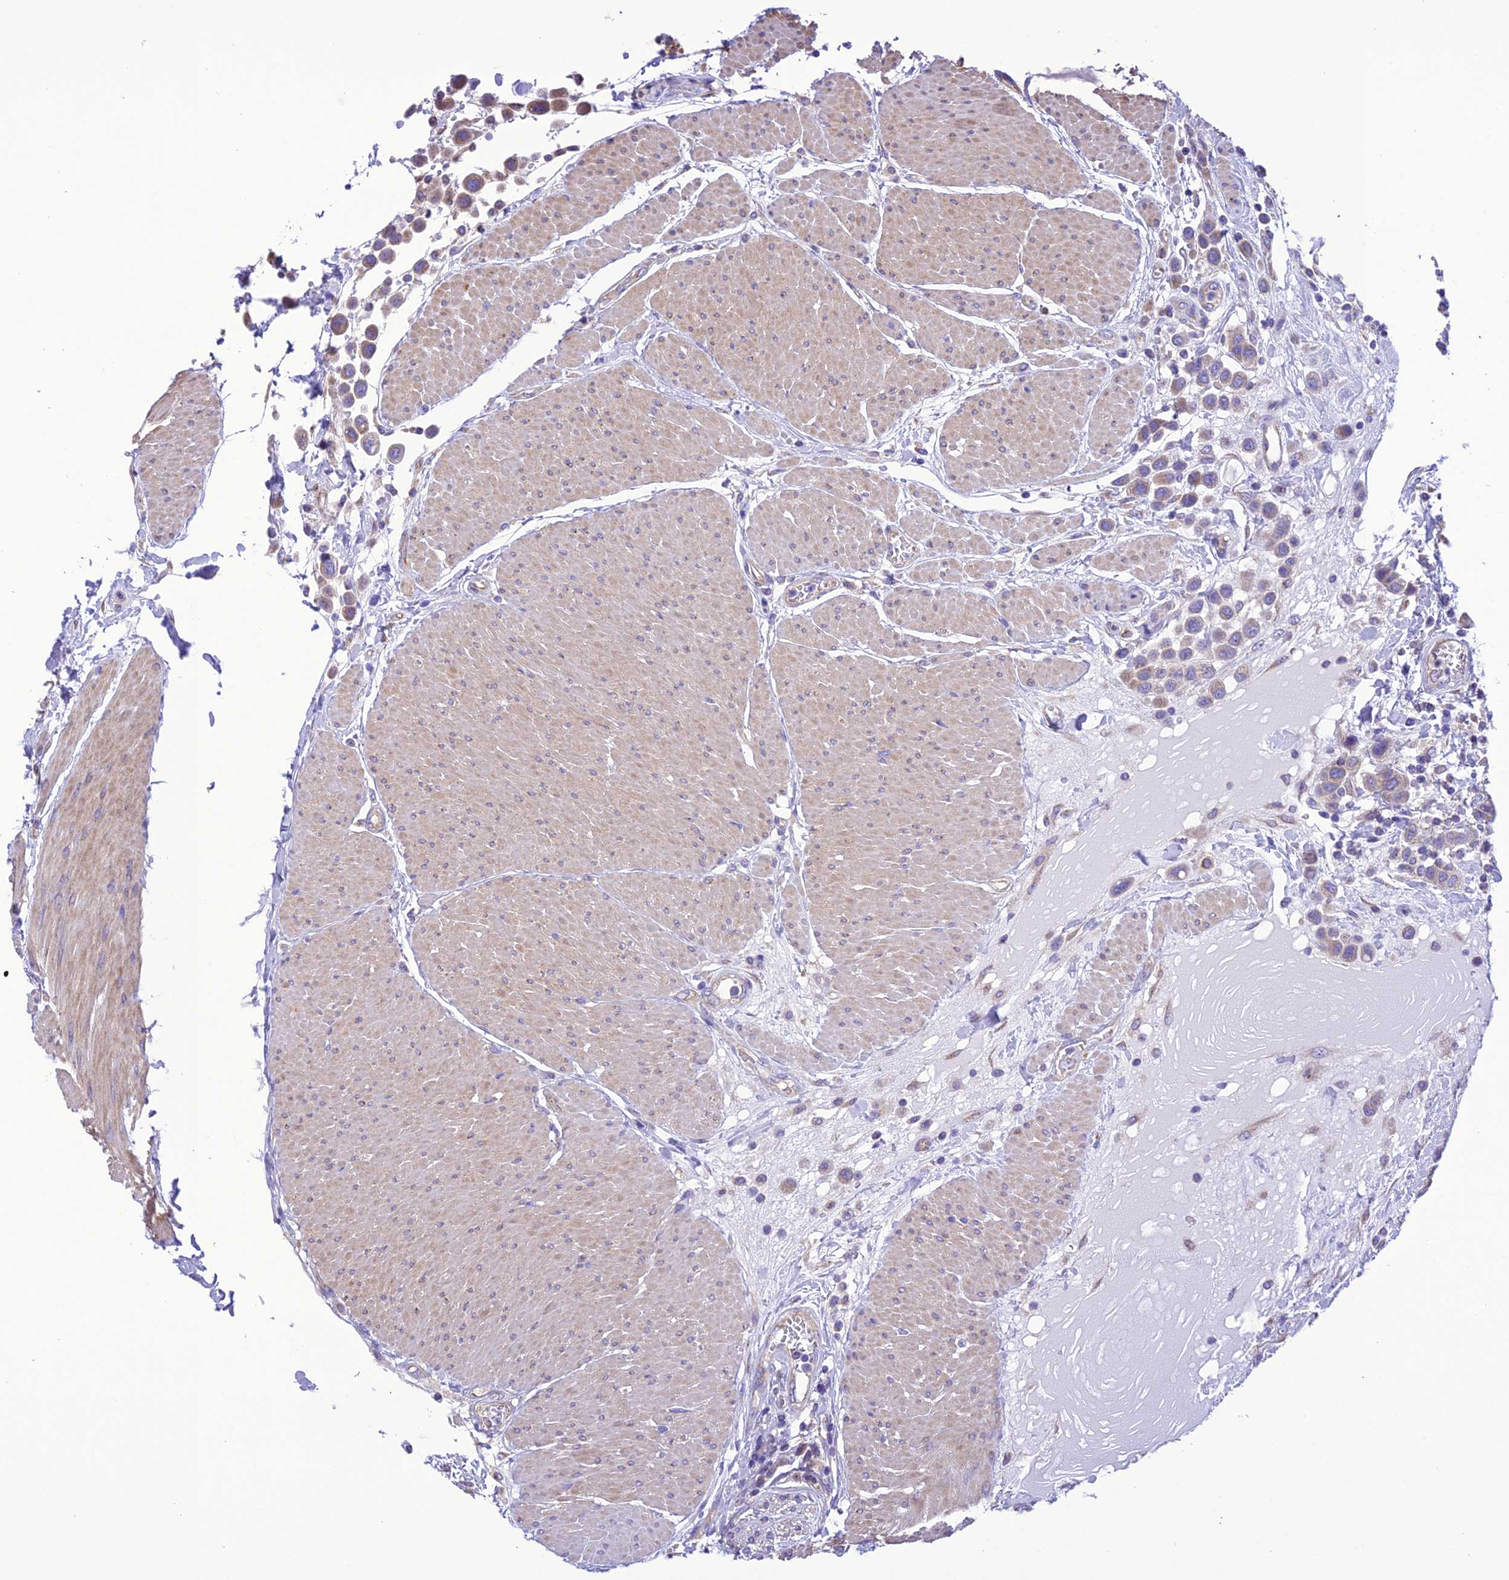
{"staining": {"intensity": "weak", "quantity": "25%-75%", "location": "cytoplasmic/membranous"}, "tissue": "urothelial cancer", "cell_type": "Tumor cells", "image_type": "cancer", "snomed": [{"axis": "morphology", "description": "Urothelial carcinoma, High grade"}, {"axis": "topography", "description": "Urinary bladder"}], "caption": "Urothelial carcinoma (high-grade) tissue reveals weak cytoplasmic/membranous positivity in about 25%-75% of tumor cells, visualized by immunohistochemistry.", "gene": "MAP3K12", "patient": {"sex": "male", "age": 50}}